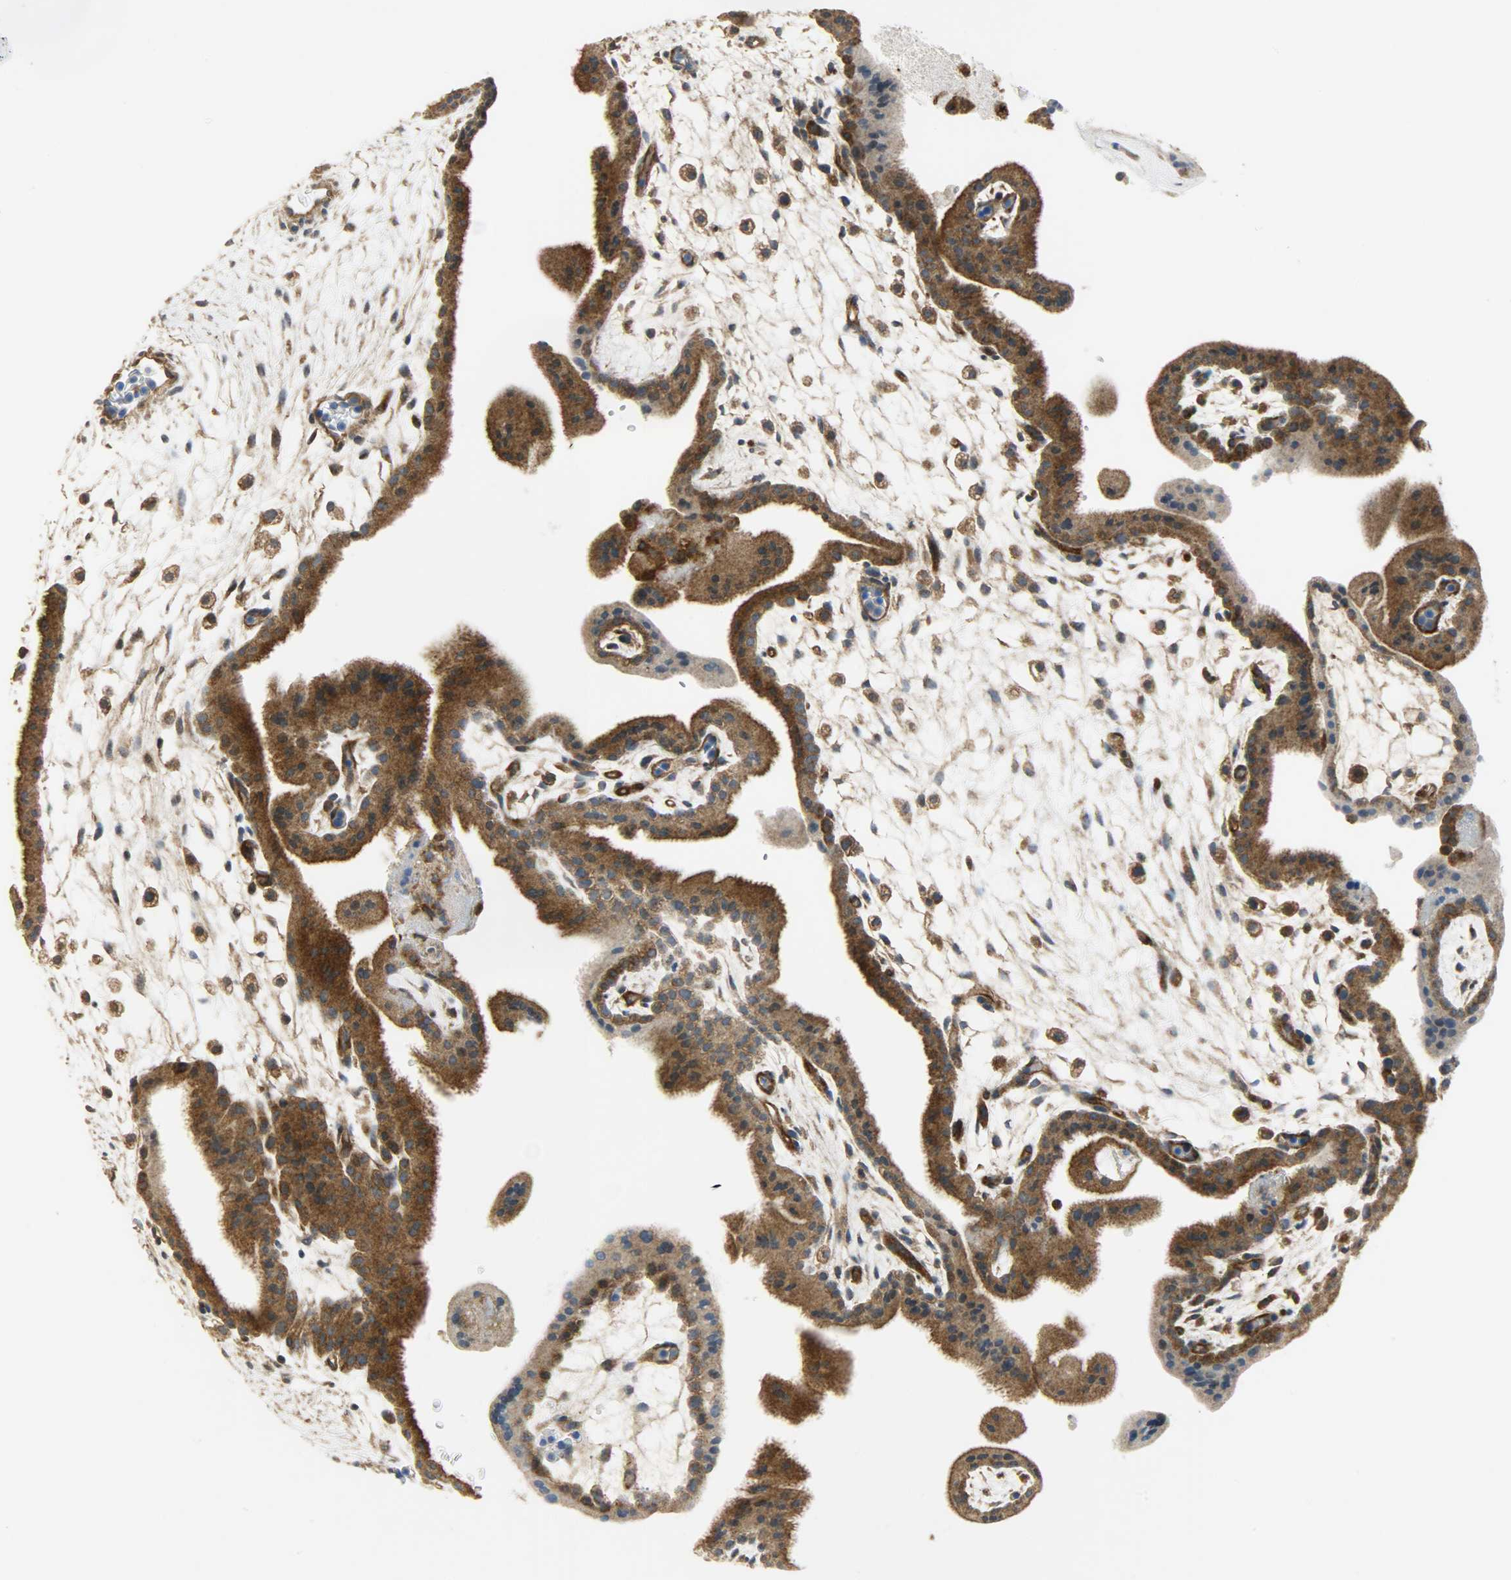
{"staining": {"intensity": "moderate", "quantity": ">75%", "location": "cytoplasmic/membranous"}, "tissue": "placenta", "cell_type": "Decidual cells", "image_type": "normal", "snomed": [{"axis": "morphology", "description": "Normal tissue, NOS"}, {"axis": "topography", "description": "Placenta"}], "caption": "Immunohistochemical staining of normal human placenta reveals >75% levels of moderate cytoplasmic/membranous protein expression in approximately >75% of decidual cells.", "gene": "GIT2", "patient": {"sex": "female", "age": 35}}